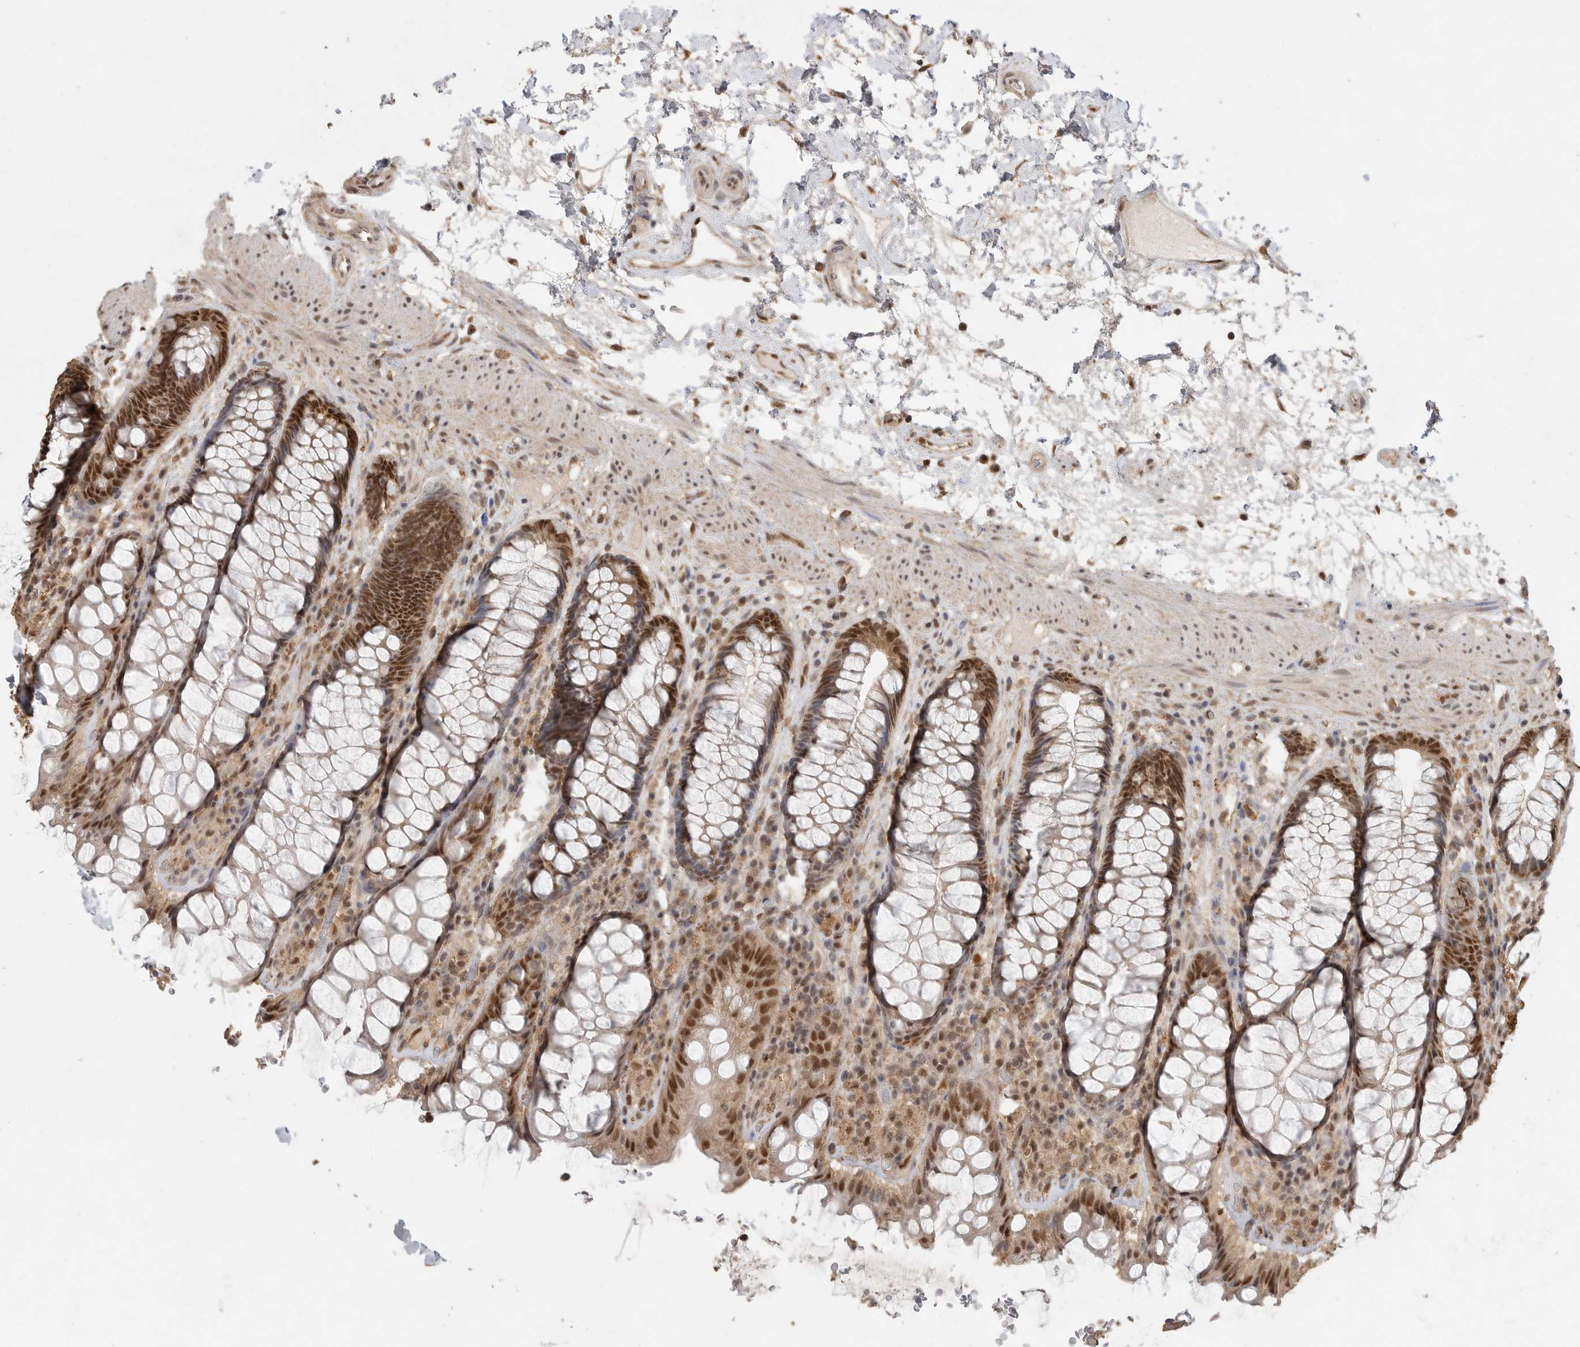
{"staining": {"intensity": "moderate", "quantity": ">75%", "location": "cytoplasmic/membranous,nuclear"}, "tissue": "rectum", "cell_type": "Glandular cells", "image_type": "normal", "snomed": [{"axis": "morphology", "description": "Normal tissue, NOS"}, {"axis": "topography", "description": "Rectum"}], "caption": "Glandular cells exhibit medium levels of moderate cytoplasmic/membranous,nuclear positivity in about >75% of cells in benign human rectum.", "gene": "DFFA", "patient": {"sex": "male", "age": 64}}